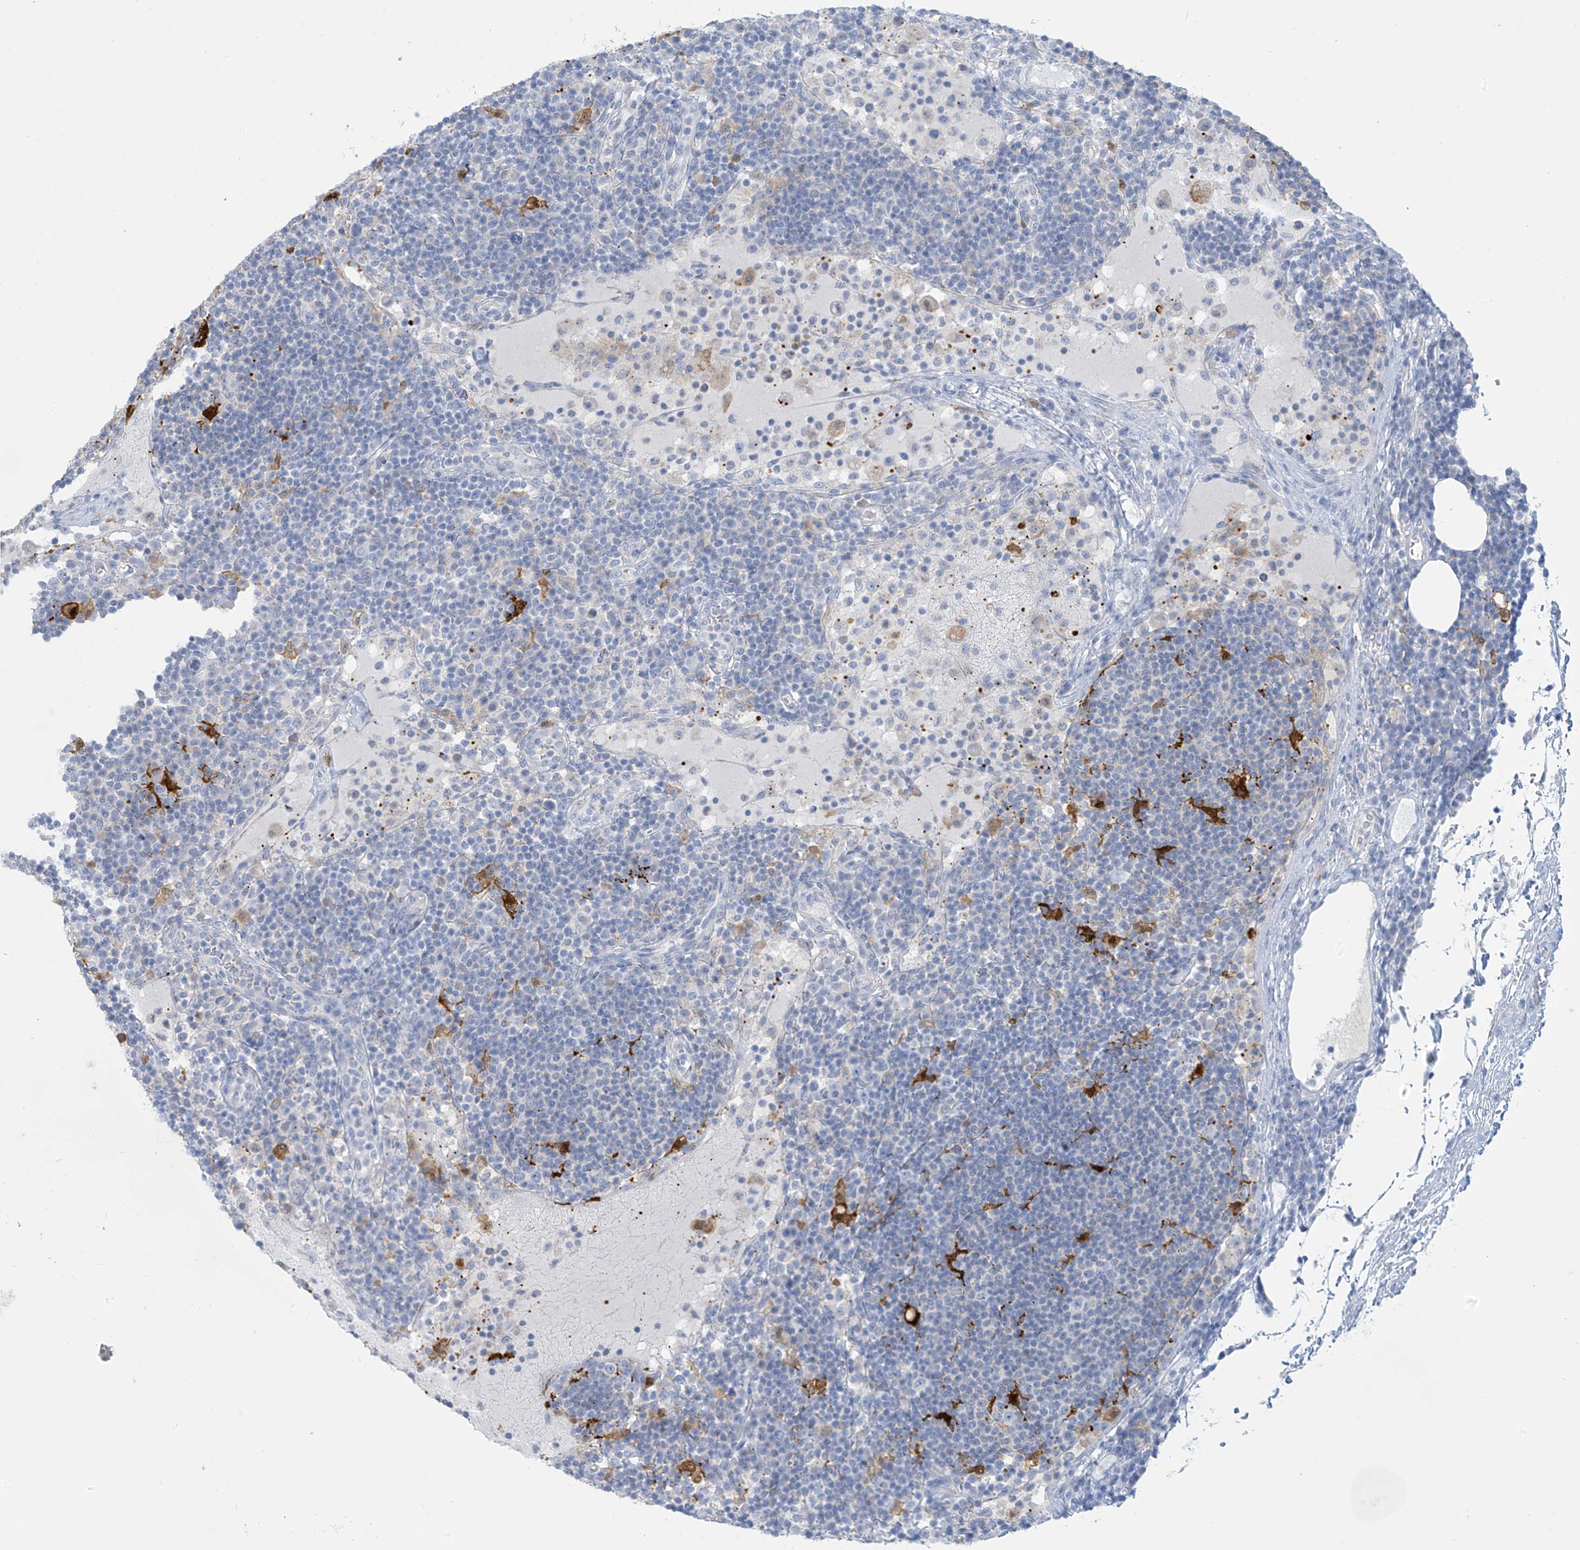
{"staining": {"intensity": "strong", "quantity": "<25%", "location": "cytoplasmic/membranous"}, "tissue": "lymph node", "cell_type": "Germinal center cells", "image_type": "normal", "snomed": [{"axis": "morphology", "description": "Normal tissue, NOS"}, {"axis": "topography", "description": "Lymph node"}], "caption": "The immunohistochemical stain highlights strong cytoplasmic/membranous positivity in germinal center cells of normal lymph node. (DAB (3,3'-diaminobenzidine) = brown stain, brightfield microscopy at high magnification).", "gene": "TRMT2B", "patient": {"sex": "female", "age": 53}}